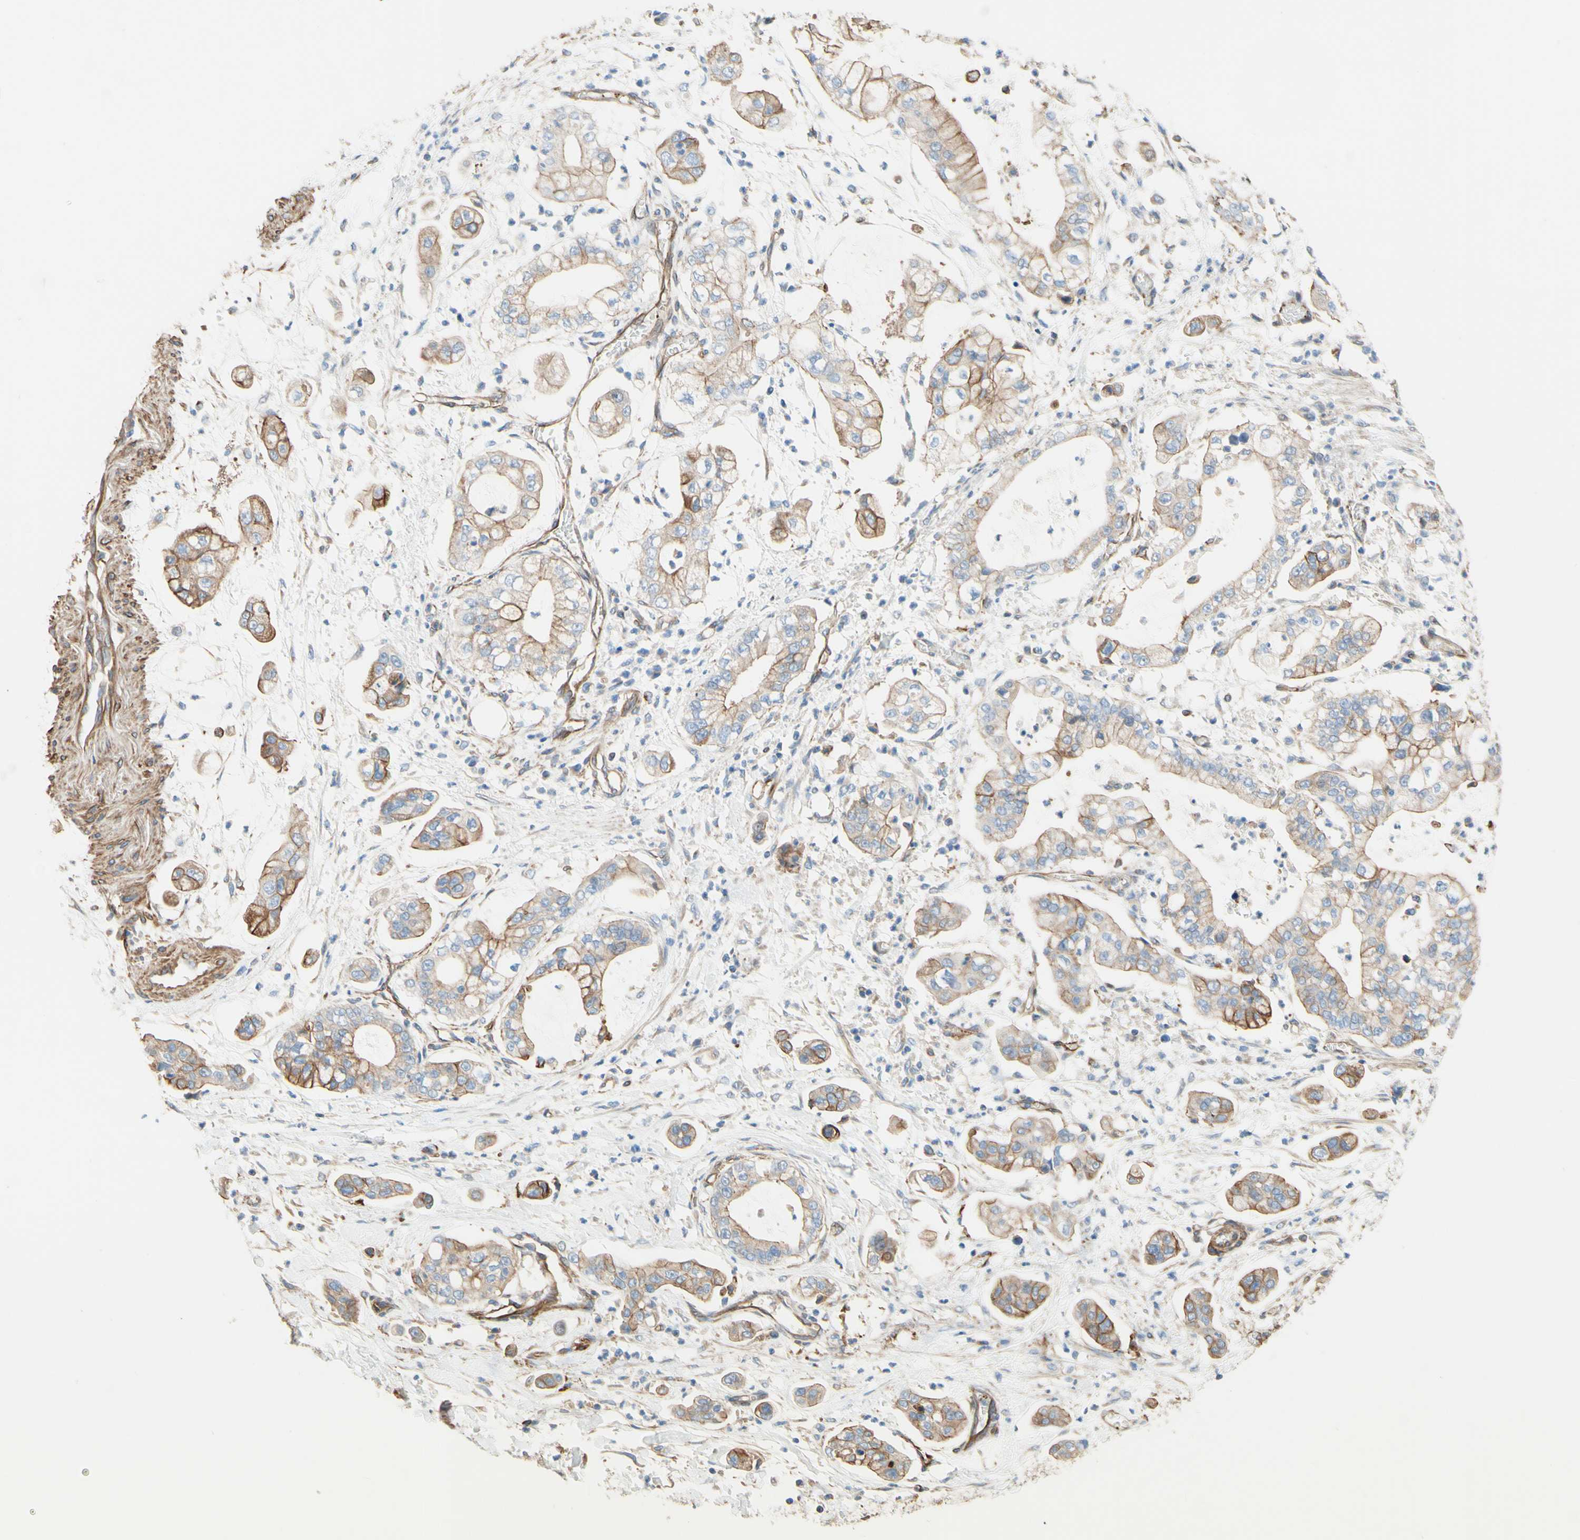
{"staining": {"intensity": "weak", "quantity": ">75%", "location": "cytoplasmic/membranous"}, "tissue": "stomach cancer", "cell_type": "Tumor cells", "image_type": "cancer", "snomed": [{"axis": "morphology", "description": "Adenocarcinoma, NOS"}, {"axis": "topography", "description": "Stomach"}], "caption": "There is low levels of weak cytoplasmic/membranous expression in tumor cells of stomach adenocarcinoma, as demonstrated by immunohistochemical staining (brown color).", "gene": "ENDOD1", "patient": {"sex": "male", "age": 76}}